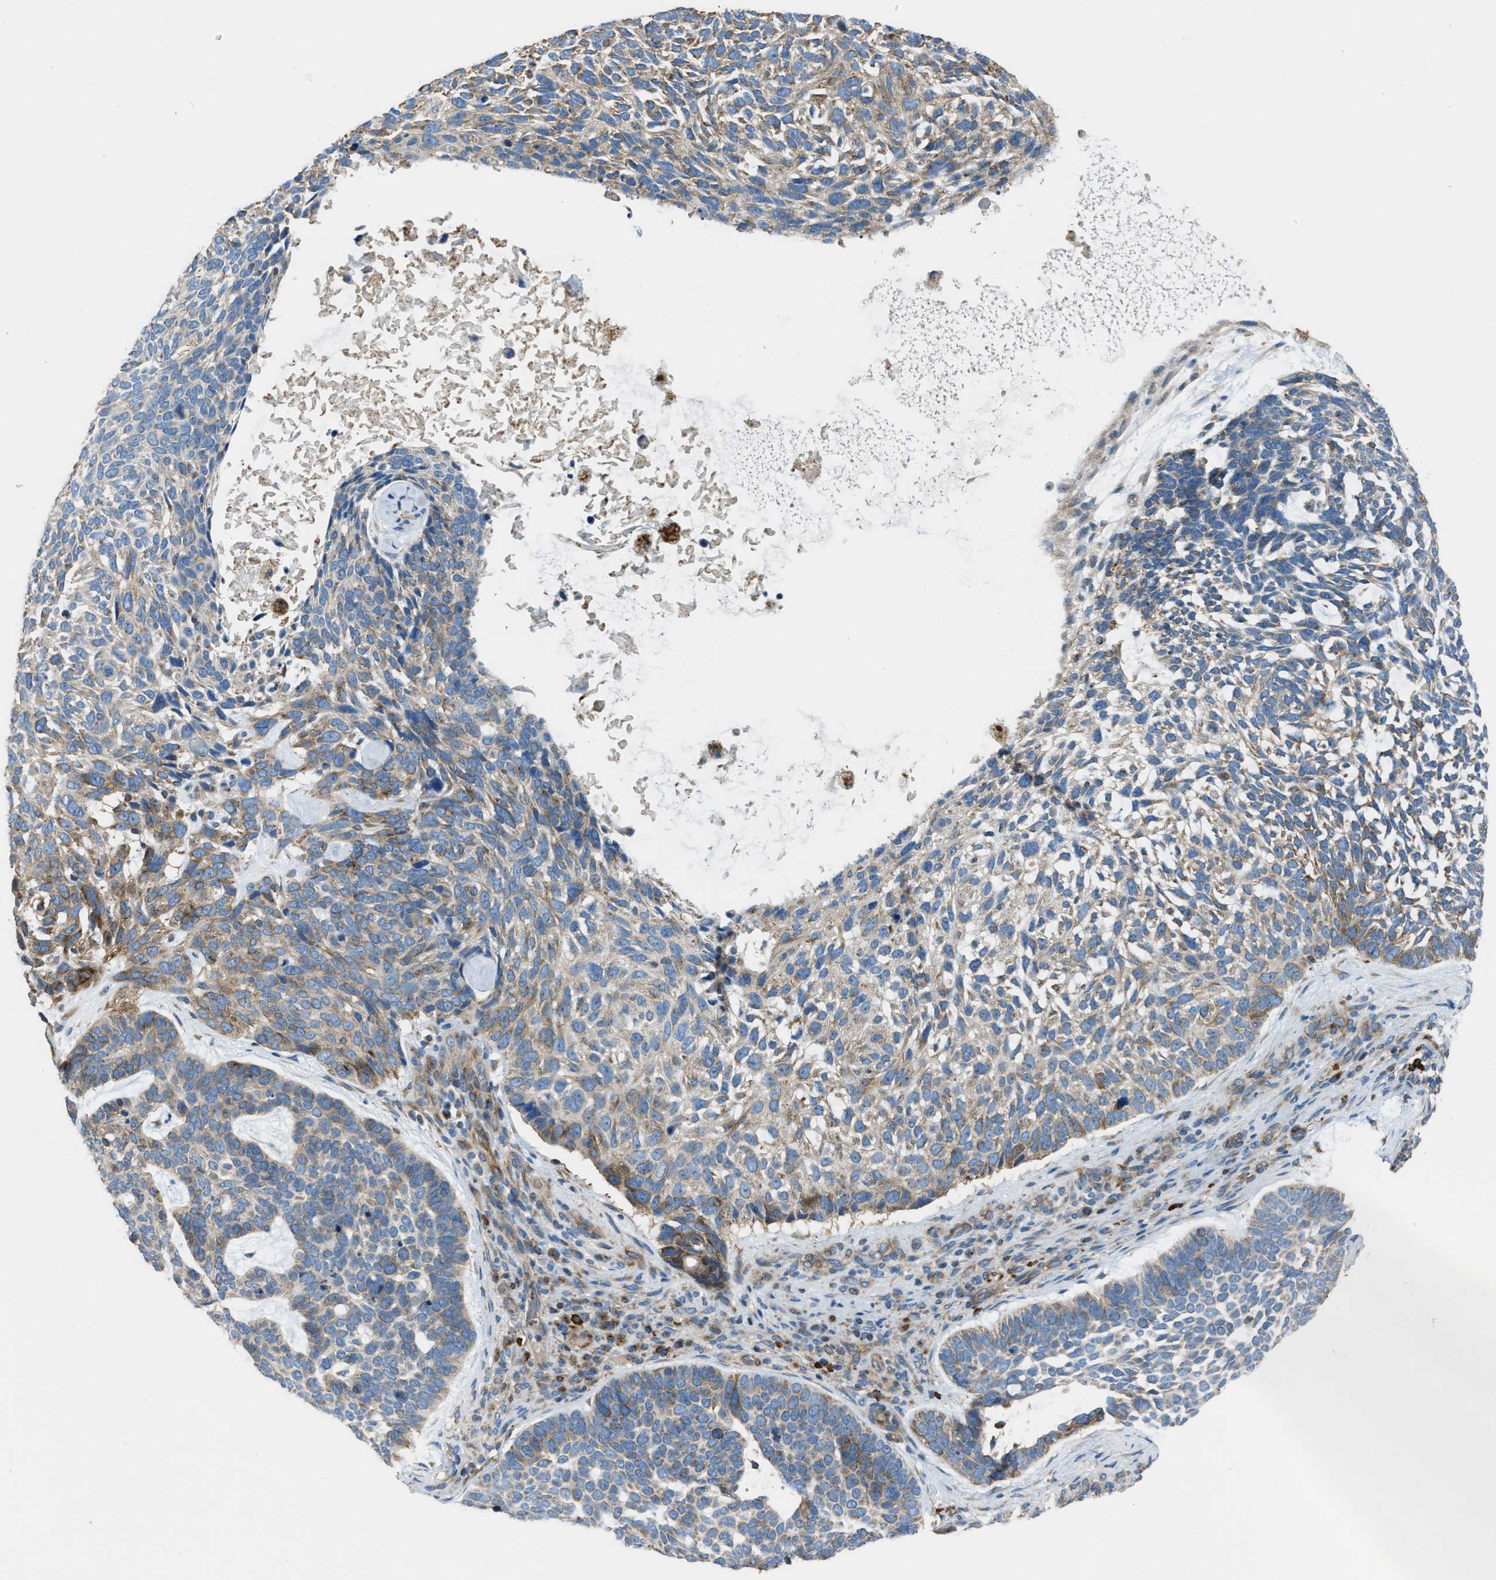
{"staining": {"intensity": "moderate", "quantity": "25%-75%", "location": "cytoplasmic/membranous"}, "tissue": "skin cancer", "cell_type": "Tumor cells", "image_type": "cancer", "snomed": [{"axis": "morphology", "description": "Basal cell carcinoma"}, {"axis": "topography", "description": "Skin"}, {"axis": "topography", "description": "Skin of head"}], "caption": "This histopathology image shows skin basal cell carcinoma stained with immunohistochemistry to label a protein in brown. The cytoplasmic/membranous of tumor cells show moderate positivity for the protein. Nuclei are counter-stained blue.", "gene": "SLC25A11", "patient": {"sex": "female", "age": 85}}